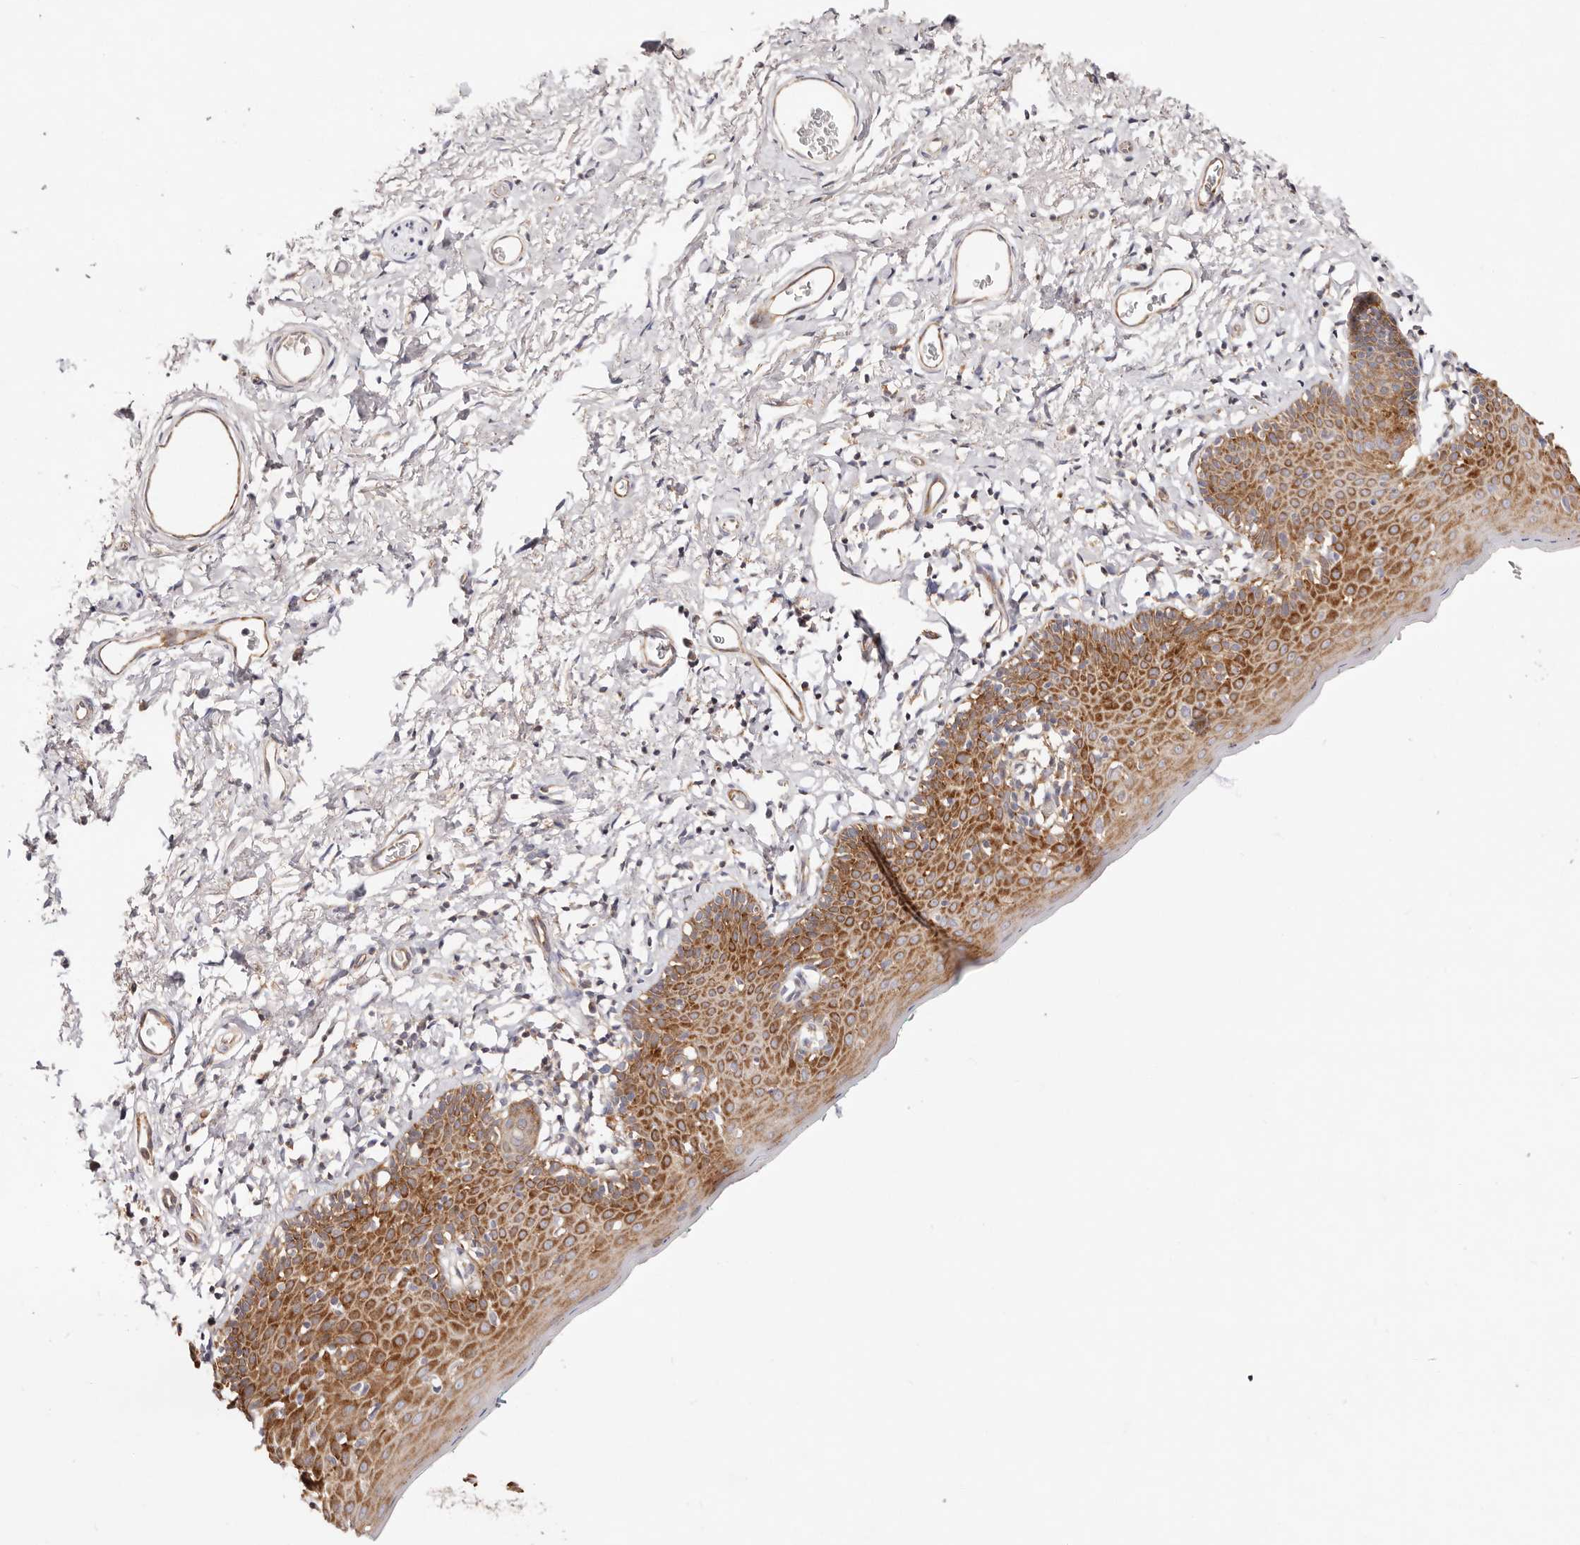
{"staining": {"intensity": "strong", "quantity": ">75%", "location": "cytoplasmic/membranous"}, "tissue": "skin", "cell_type": "Epidermal cells", "image_type": "normal", "snomed": [{"axis": "morphology", "description": "Normal tissue, NOS"}, {"axis": "topography", "description": "Vulva"}], "caption": "A high-resolution image shows immunohistochemistry staining of unremarkable skin, which shows strong cytoplasmic/membranous positivity in approximately >75% of epidermal cells. The staining was performed using DAB, with brown indicating positive protein expression. Nuclei are stained blue with hematoxylin.", "gene": "GNA13", "patient": {"sex": "female", "age": 66}}